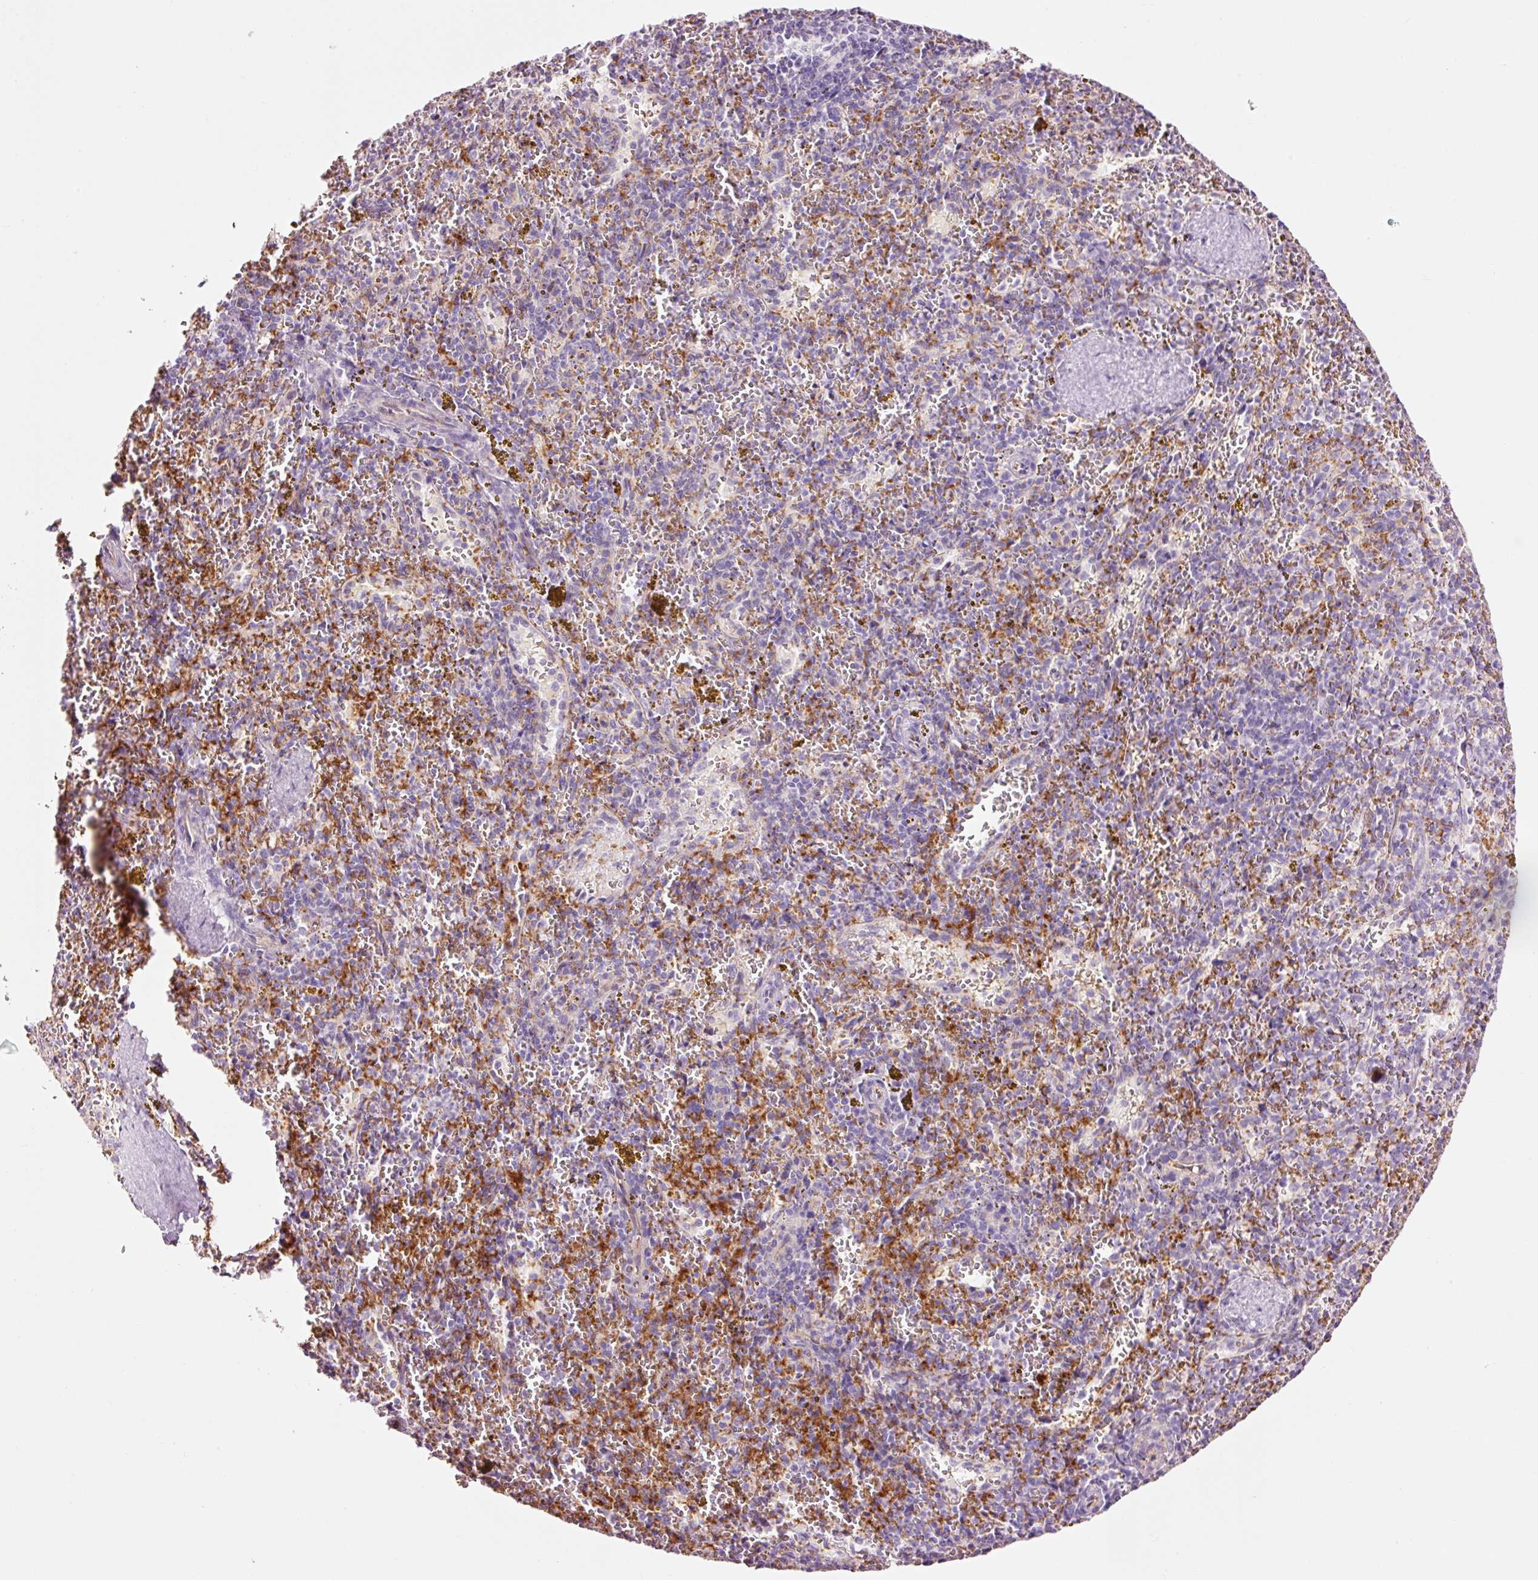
{"staining": {"intensity": "negative", "quantity": "none", "location": "none"}, "tissue": "spleen", "cell_type": "Cells in red pulp", "image_type": "normal", "snomed": [{"axis": "morphology", "description": "Normal tissue, NOS"}, {"axis": "topography", "description": "Spleen"}], "caption": "DAB immunohistochemical staining of benign human spleen displays no significant positivity in cells in red pulp. (DAB immunohistochemistry visualized using brightfield microscopy, high magnification).", "gene": "HSPA4L", "patient": {"sex": "male", "age": 57}}